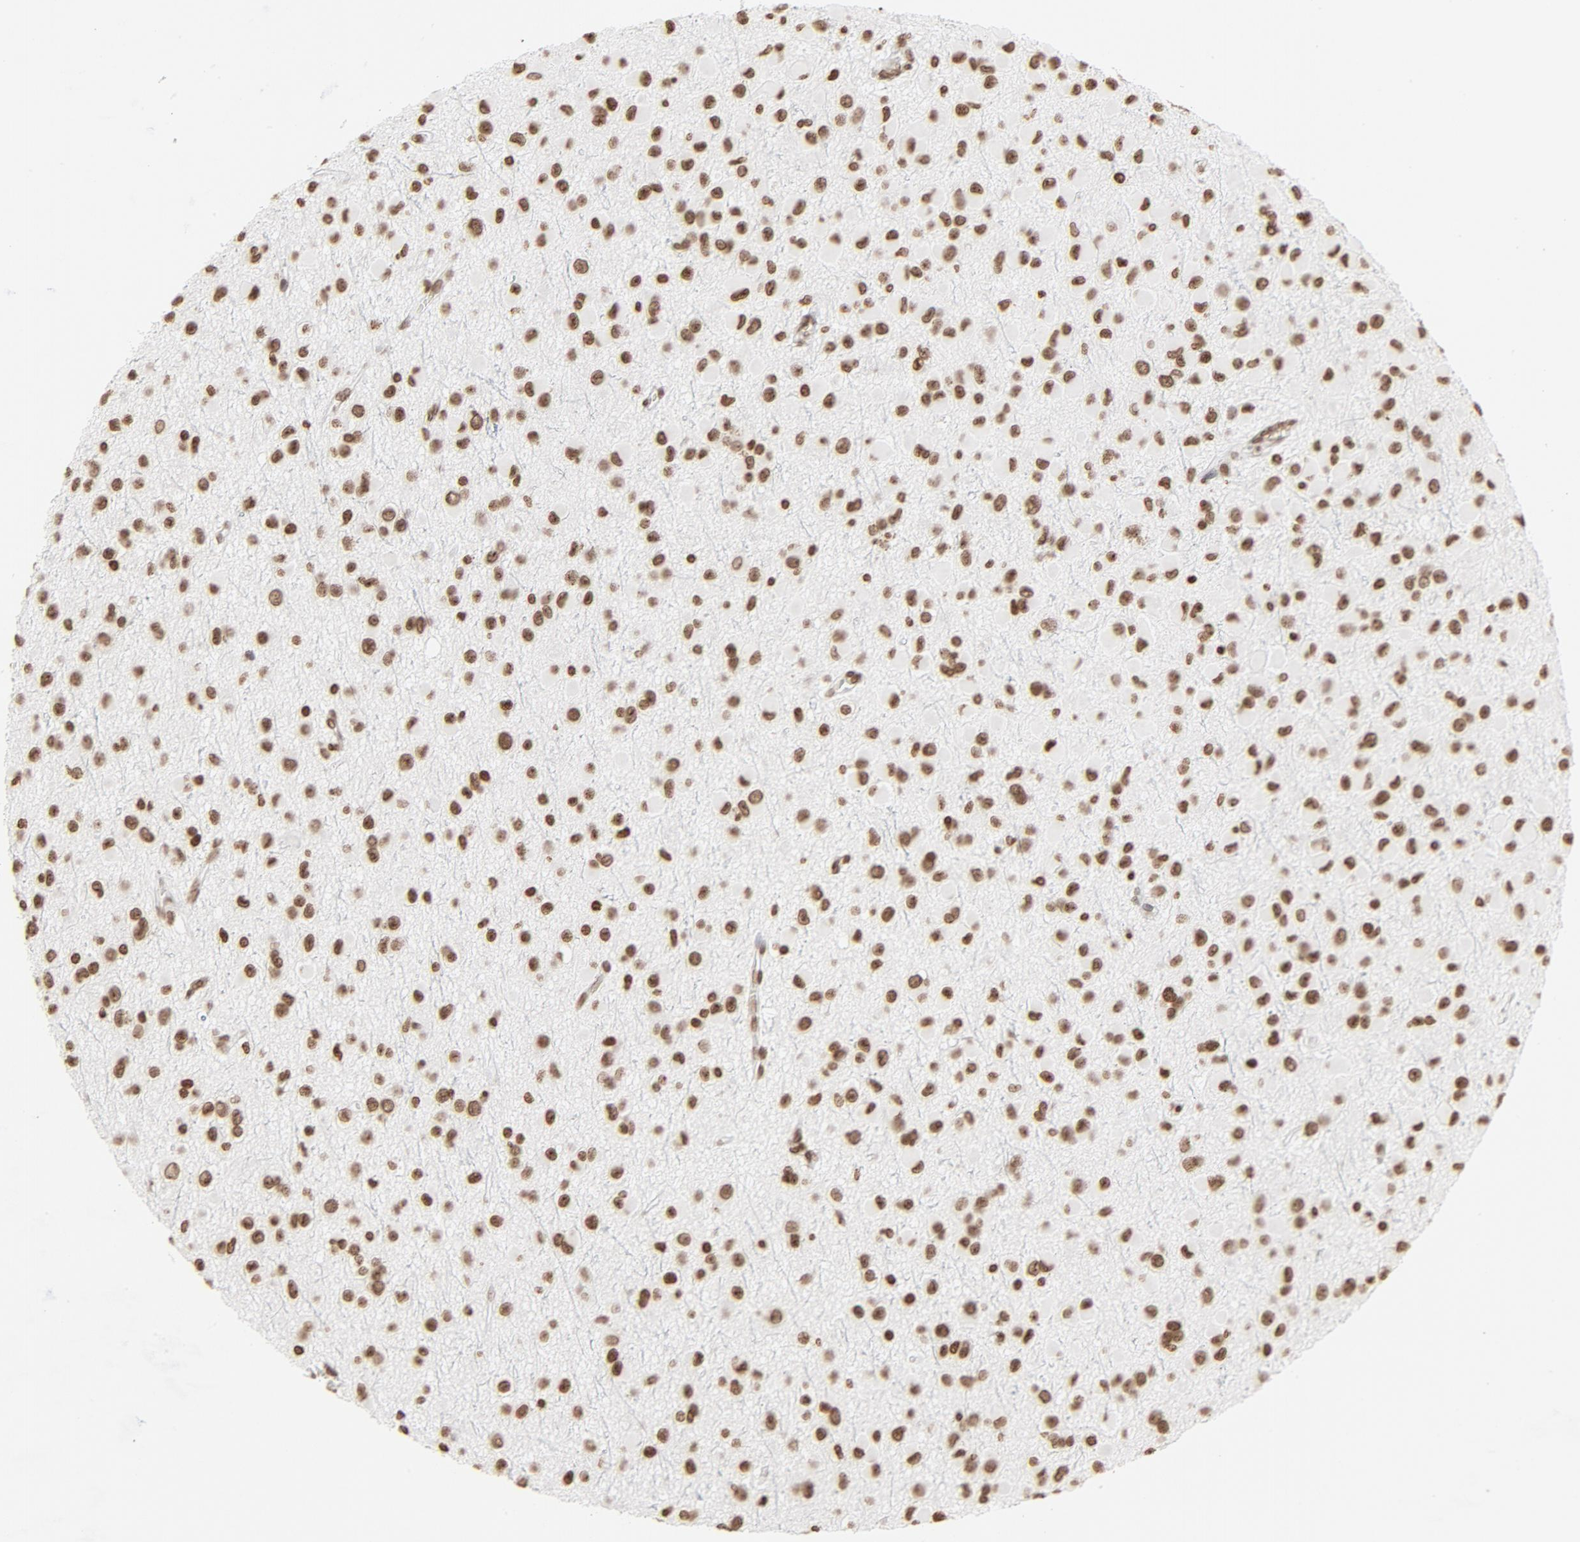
{"staining": {"intensity": "moderate", "quantity": ">75%", "location": "nuclear"}, "tissue": "glioma", "cell_type": "Tumor cells", "image_type": "cancer", "snomed": [{"axis": "morphology", "description": "Glioma, malignant, Low grade"}, {"axis": "topography", "description": "Brain"}], "caption": "Glioma was stained to show a protein in brown. There is medium levels of moderate nuclear staining in approximately >75% of tumor cells.", "gene": "H2AC12", "patient": {"sex": "male", "age": 42}}